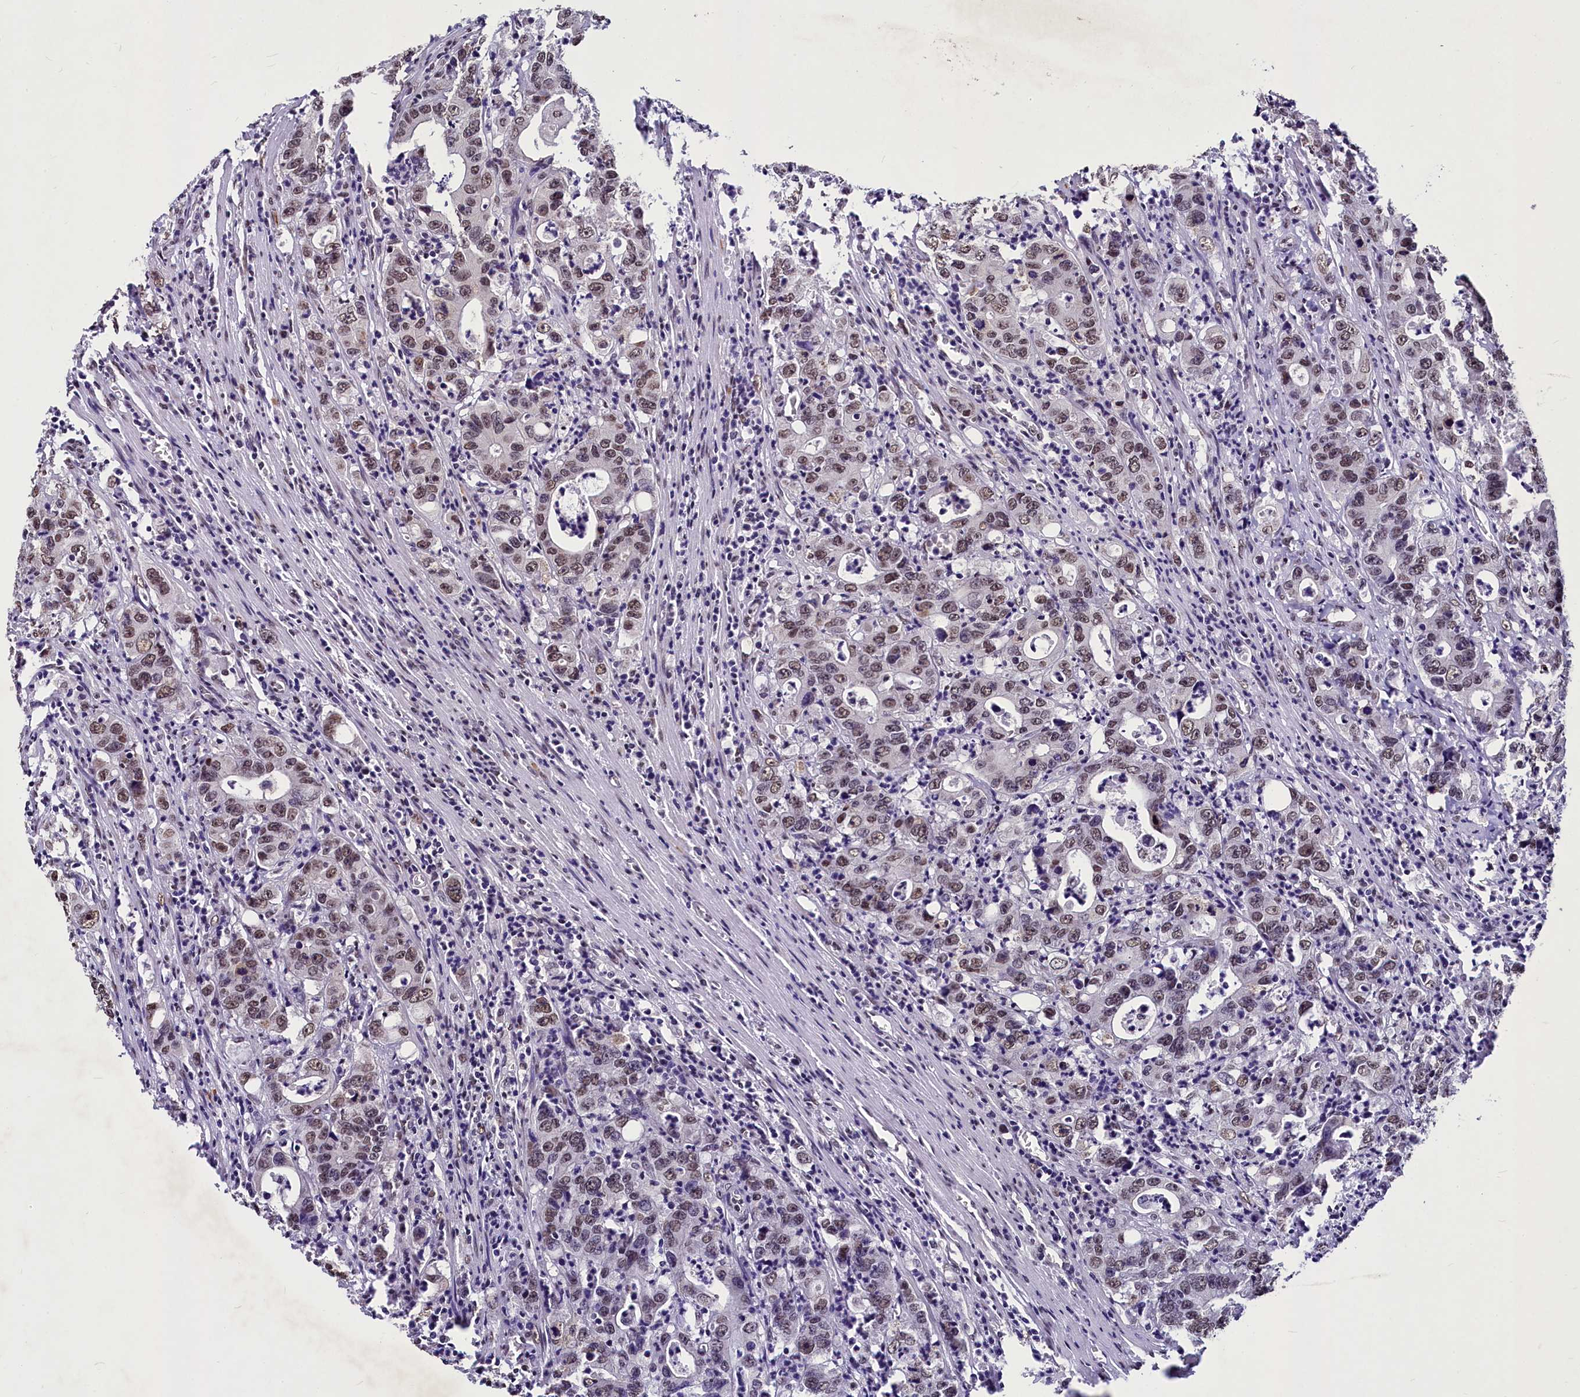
{"staining": {"intensity": "weak", "quantity": ">75%", "location": "nuclear"}, "tissue": "colorectal cancer", "cell_type": "Tumor cells", "image_type": "cancer", "snomed": [{"axis": "morphology", "description": "Adenocarcinoma, NOS"}, {"axis": "topography", "description": "Colon"}], "caption": "Colorectal adenocarcinoma tissue demonstrates weak nuclear staining in approximately >75% of tumor cells, visualized by immunohistochemistry.", "gene": "PARPBP", "patient": {"sex": "female", "age": 75}}